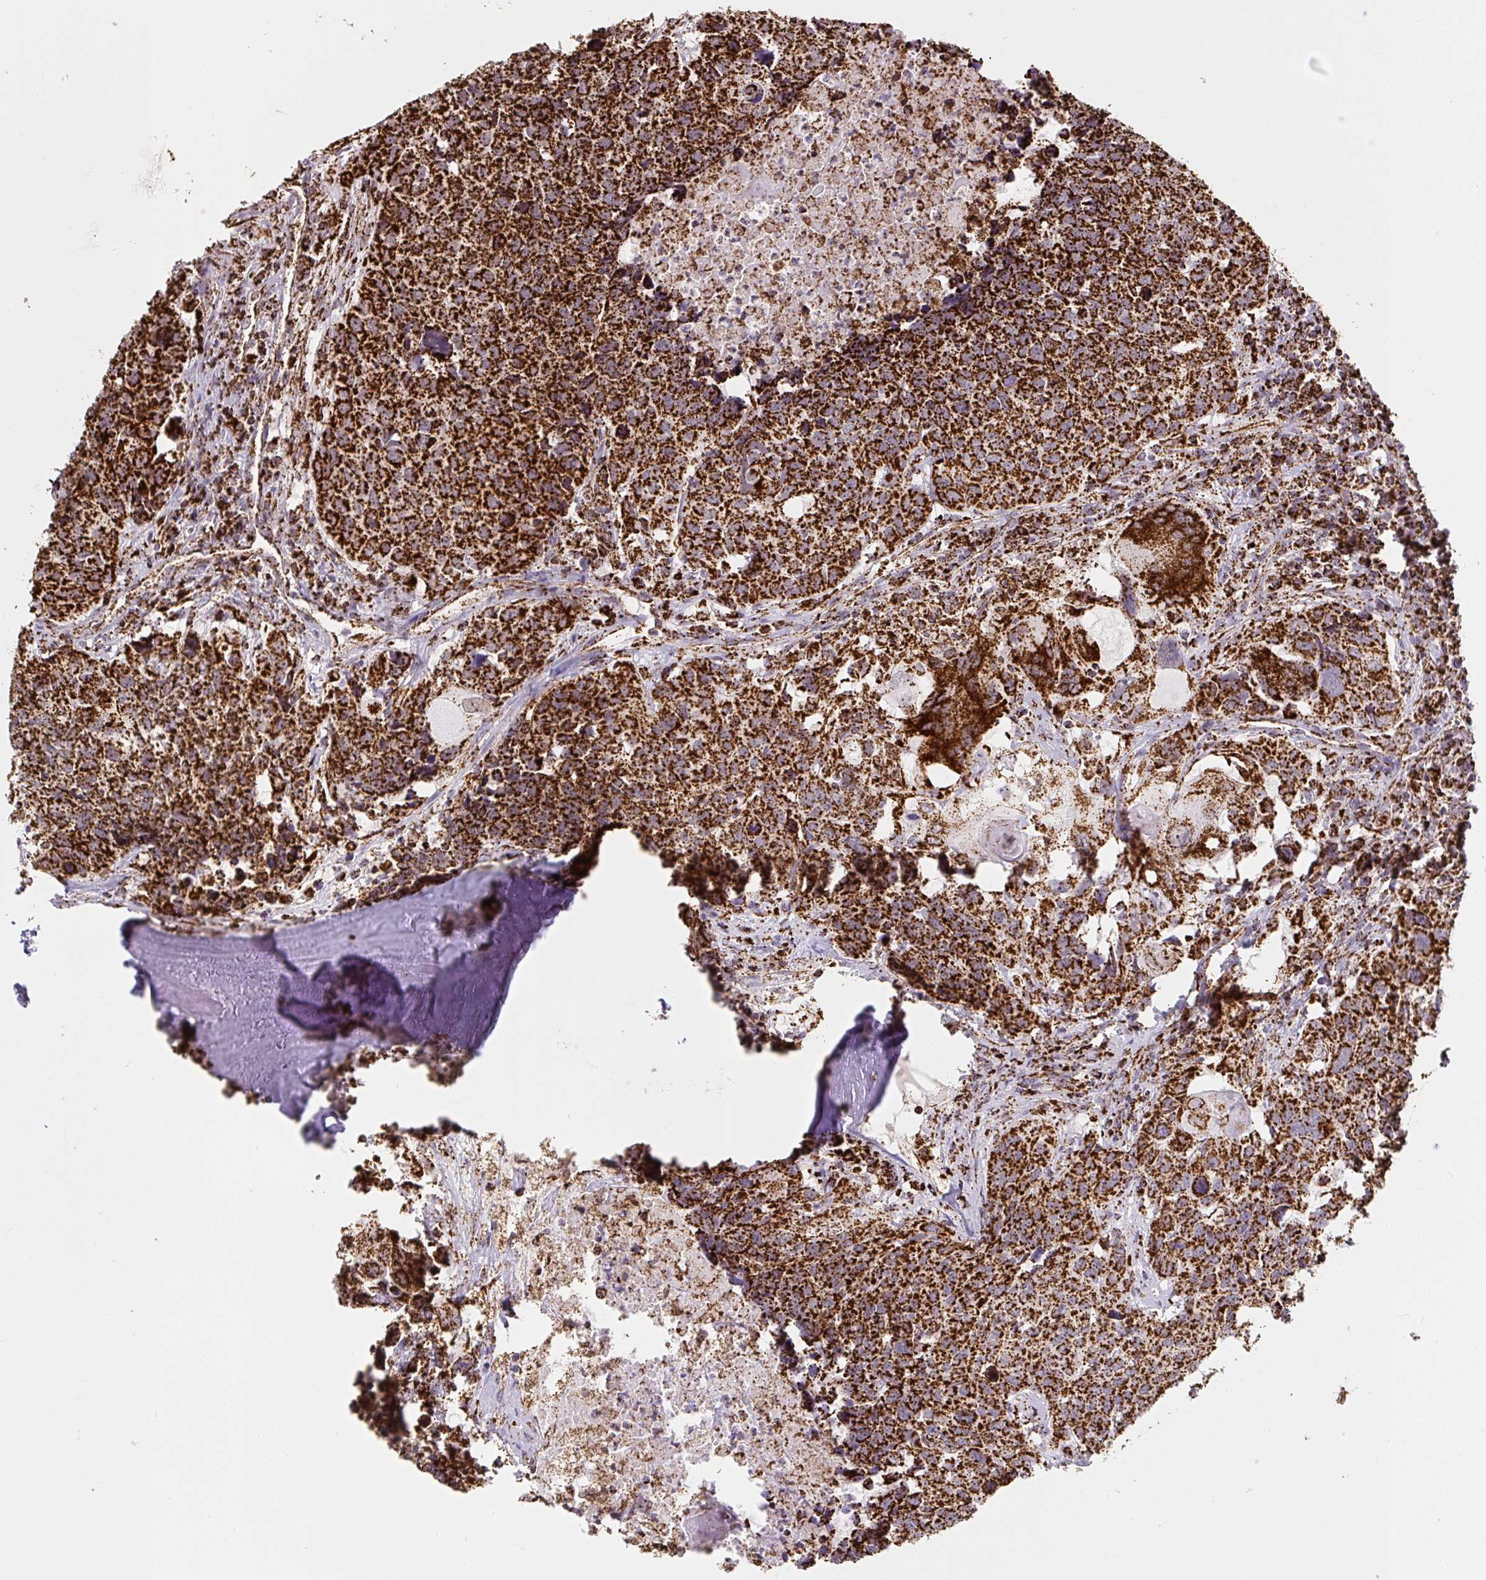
{"staining": {"intensity": "strong", "quantity": ">75%", "location": "cytoplasmic/membranous"}, "tissue": "head and neck cancer", "cell_type": "Tumor cells", "image_type": "cancer", "snomed": [{"axis": "morphology", "description": "Normal tissue, NOS"}, {"axis": "morphology", "description": "Squamous cell carcinoma, NOS"}, {"axis": "topography", "description": "Skeletal muscle"}, {"axis": "topography", "description": "Vascular tissue"}, {"axis": "topography", "description": "Peripheral nerve tissue"}, {"axis": "topography", "description": "Head-Neck"}], "caption": "DAB immunohistochemical staining of human squamous cell carcinoma (head and neck) shows strong cytoplasmic/membranous protein staining in about >75% of tumor cells. (brown staining indicates protein expression, while blue staining denotes nuclei).", "gene": "ATP5F1A", "patient": {"sex": "male", "age": 66}}